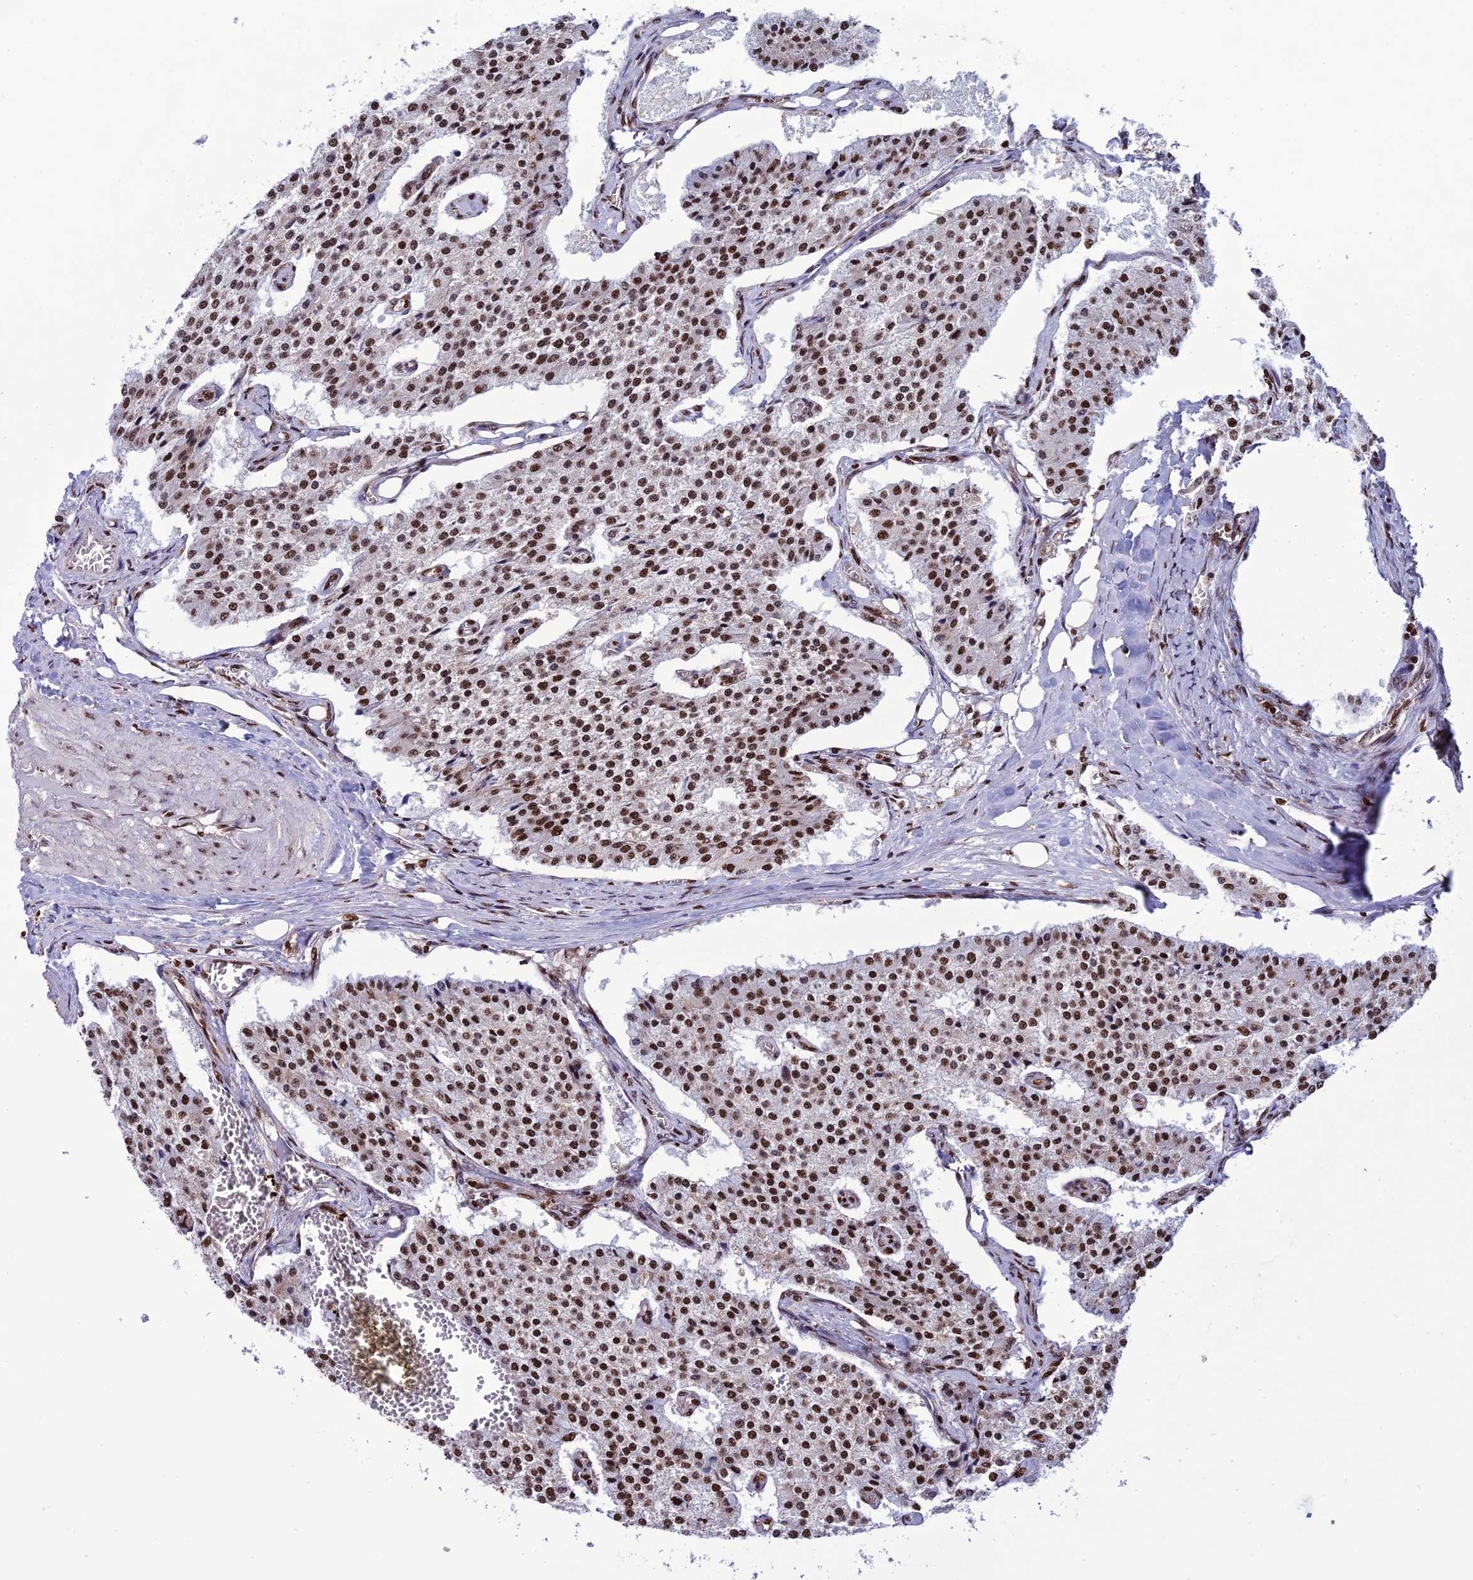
{"staining": {"intensity": "moderate", "quantity": ">75%", "location": "nuclear"}, "tissue": "carcinoid", "cell_type": "Tumor cells", "image_type": "cancer", "snomed": [{"axis": "morphology", "description": "Carcinoid, malignant, NOS"}, {"axis": "topography", "description": "Colon"}], "caption": "The photomicrograph displays staining of carcinoid, revealing moderate nuclear protein positivity (brown color) within tumor cells.", "gene": "INO80E", "patient": {"sex": "female", "age": 52}}